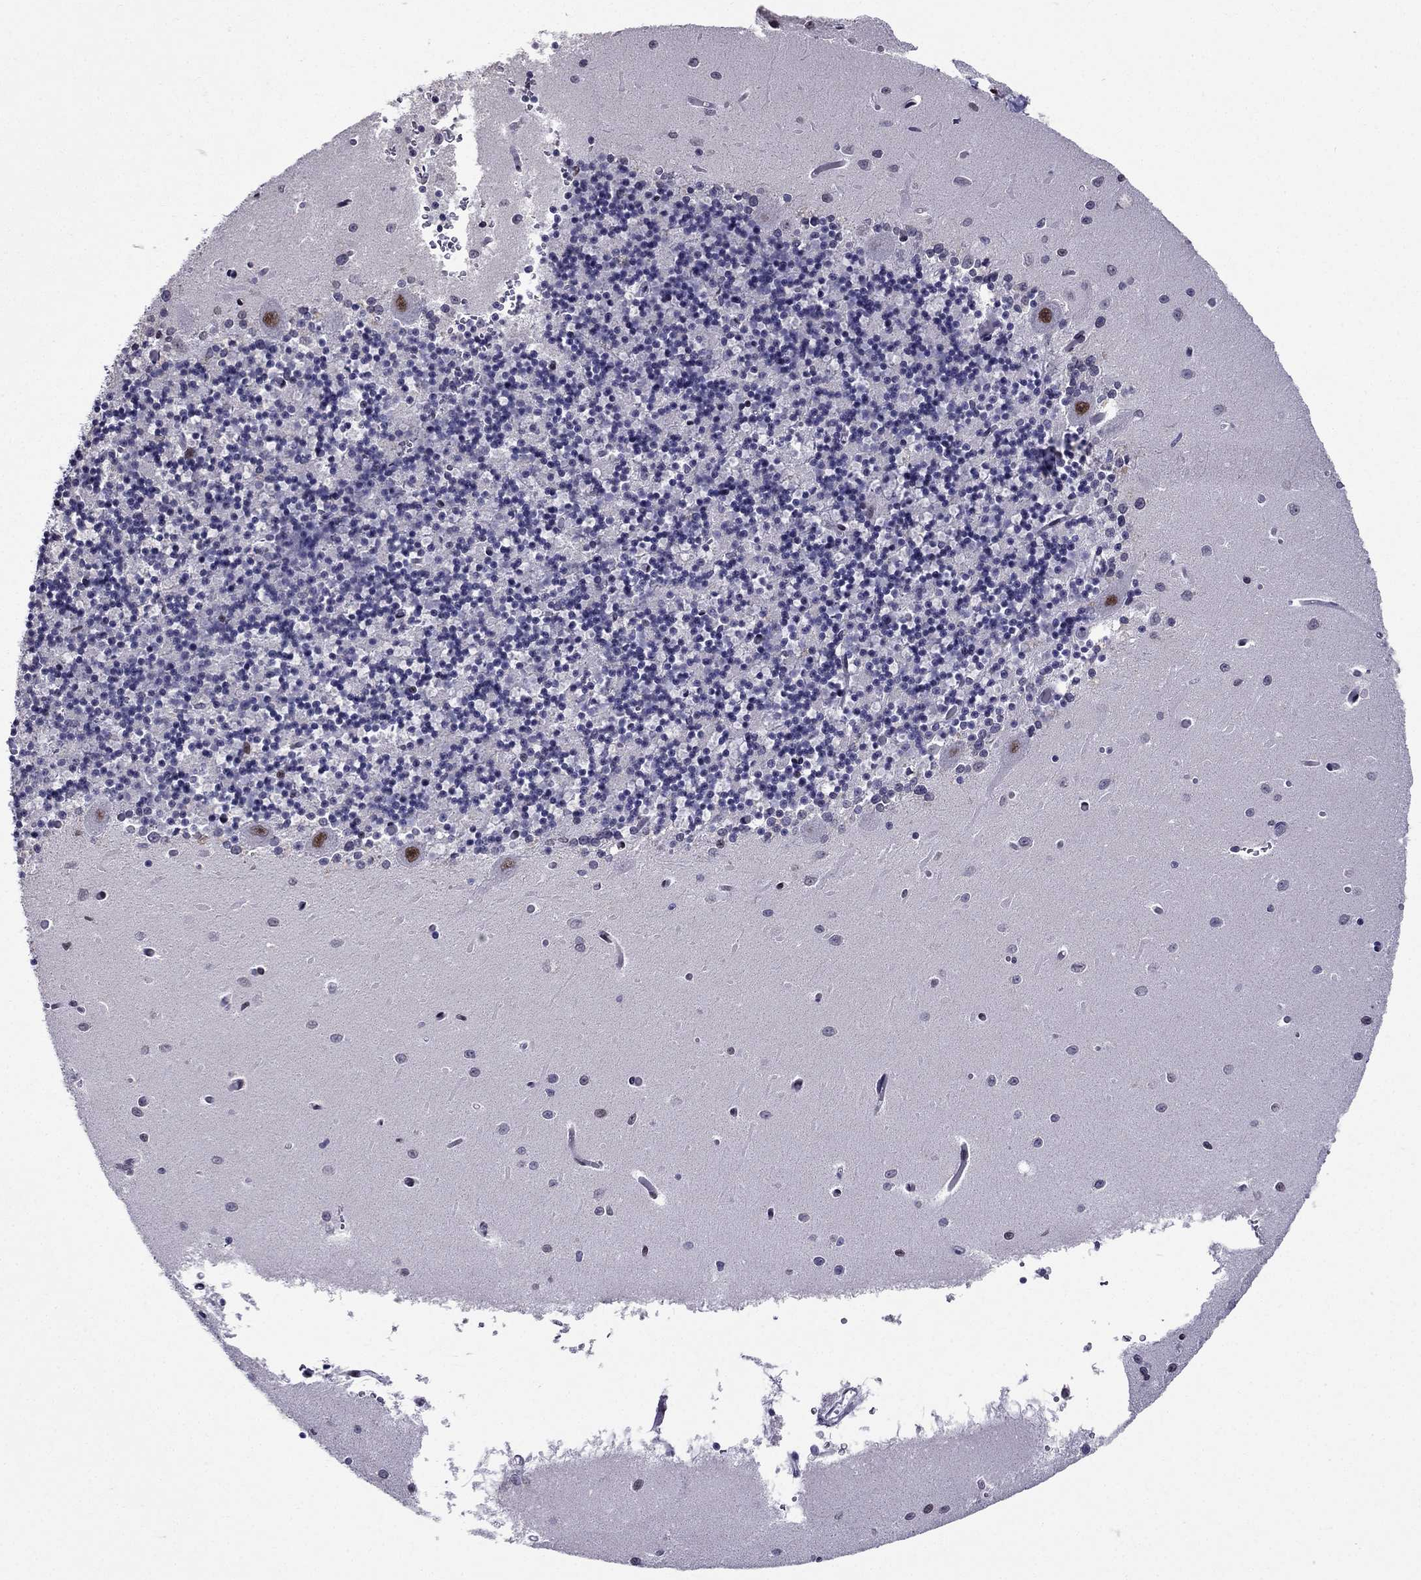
{"staining": {"intensity": "negative", "quantity": "none", "location": "none"}, "tissue": "cerebellum", "cell_type": "Cells in granular layer", "image_type": "normal", "snomed": [{"axis": "morphology", "description": "Normal tissue, NOS"}, {"axis": "topography", "description": "Cerebellum"}], "caption": "A high-resolution photomicrograph shows immunohistochemistry staining of benign cerebellum, which exhibits no significant expression in cells in granular layer. (Immunohistochemistry, brightfield microscopy, high magnification).", "gene": "ZNF420", "patient": {"sex": "female", "age": 64}}